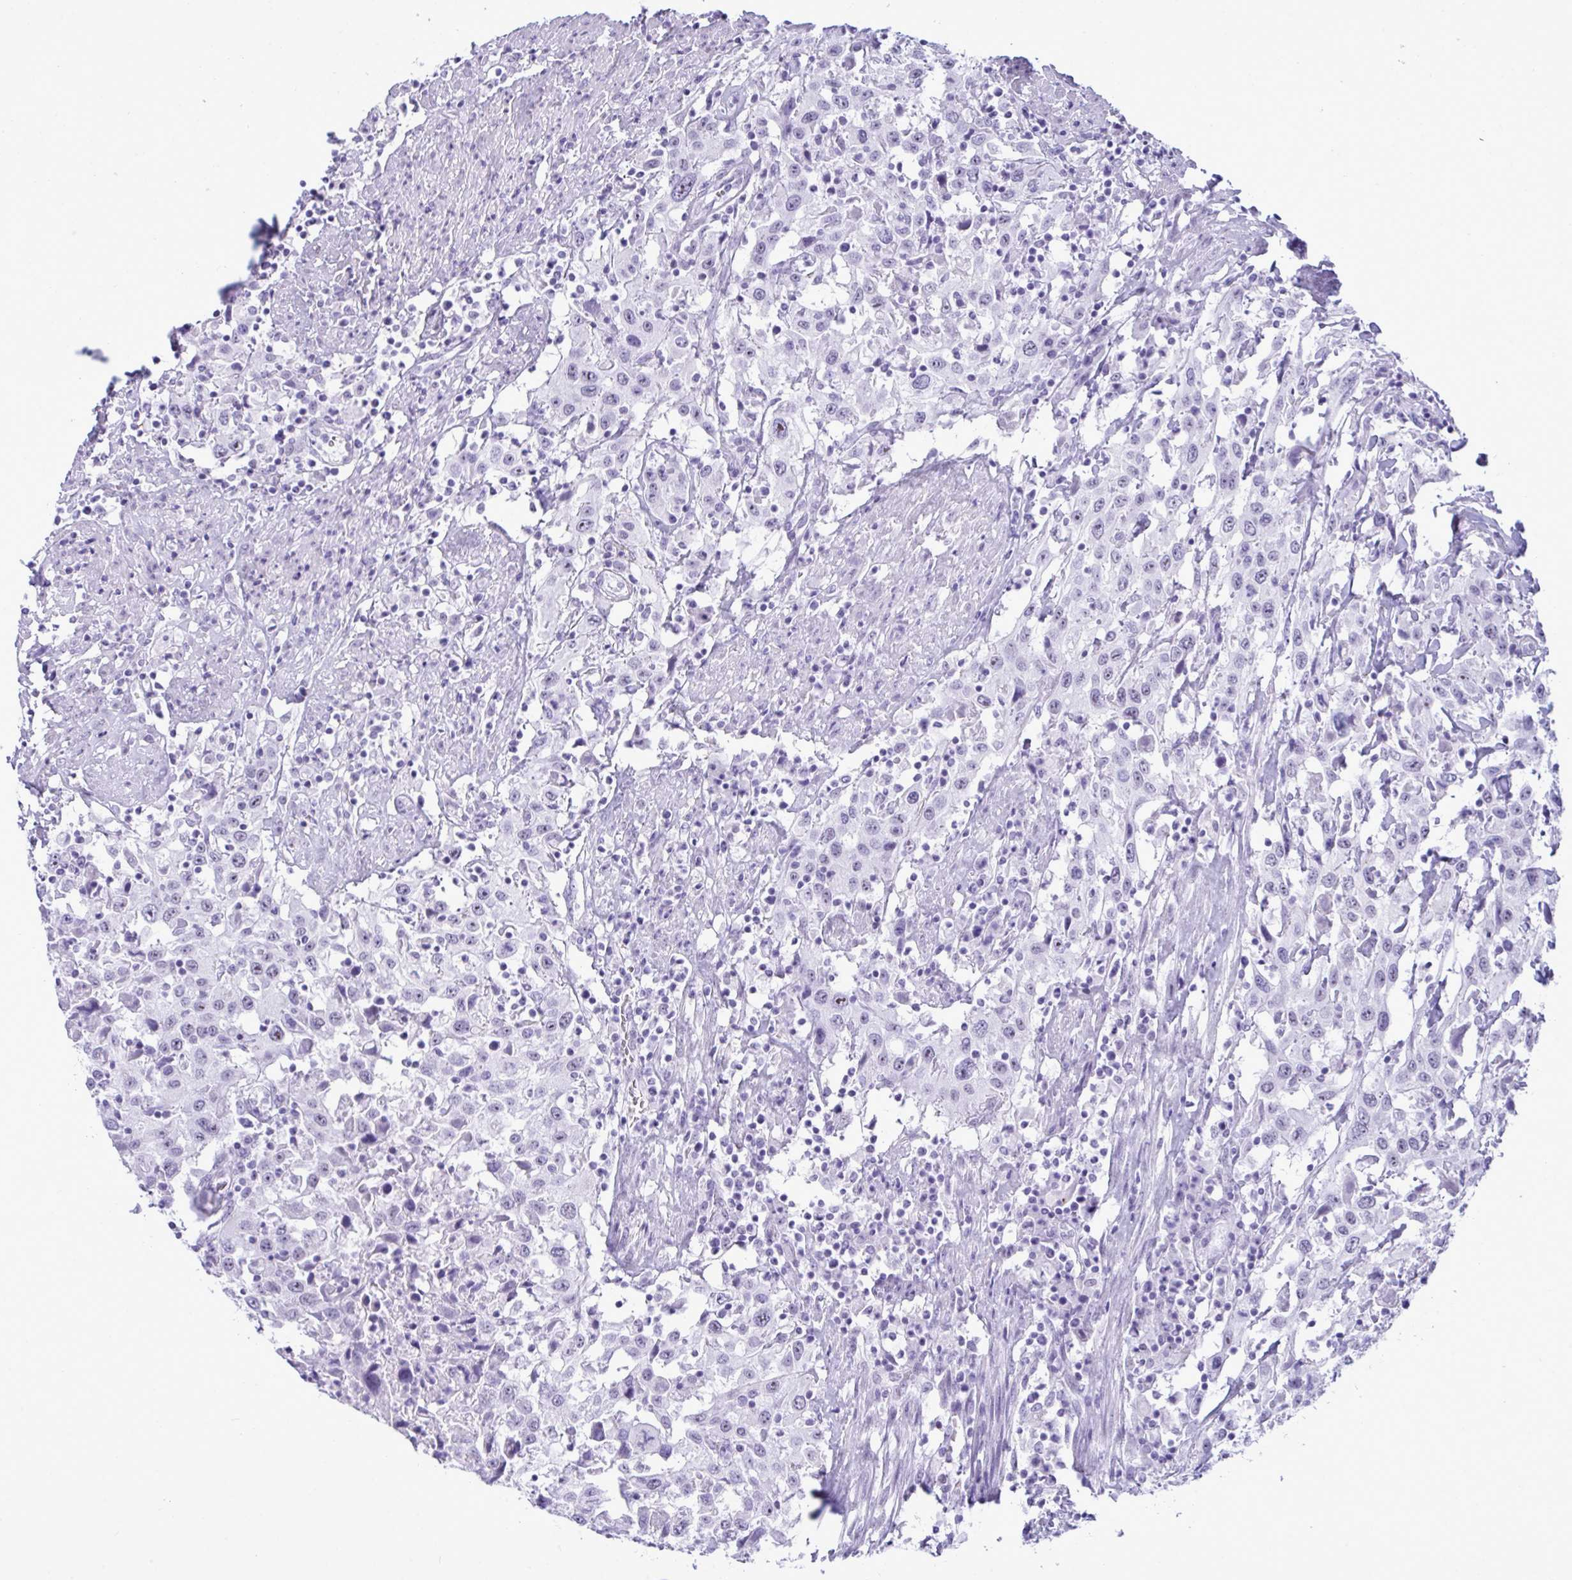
{"staining": {"intensity": "negative", "quantity": "none", "location": "none"}, "tissue": "urothelial cancer", "cell_type": "Tumor cells", "image_type": "cancer", "snomed": [{"axis": "morphology", "description": "Urothelial carcinoma, High grade"}, {"axis": "topography", "description": "Urinary bladder"}], "caption": "Tumor cells are negative for protein expression in human urothelial carcinoma (high-grade). The staining was performed using DAB (3,3'-diaminobenzidine) to visualize the protein expression in brown, while the nuclei were stained in blue with hematoxylin (Magnification: 20x).", "gene": "ELN", "patient": {"sex": "male", "age": 61}}